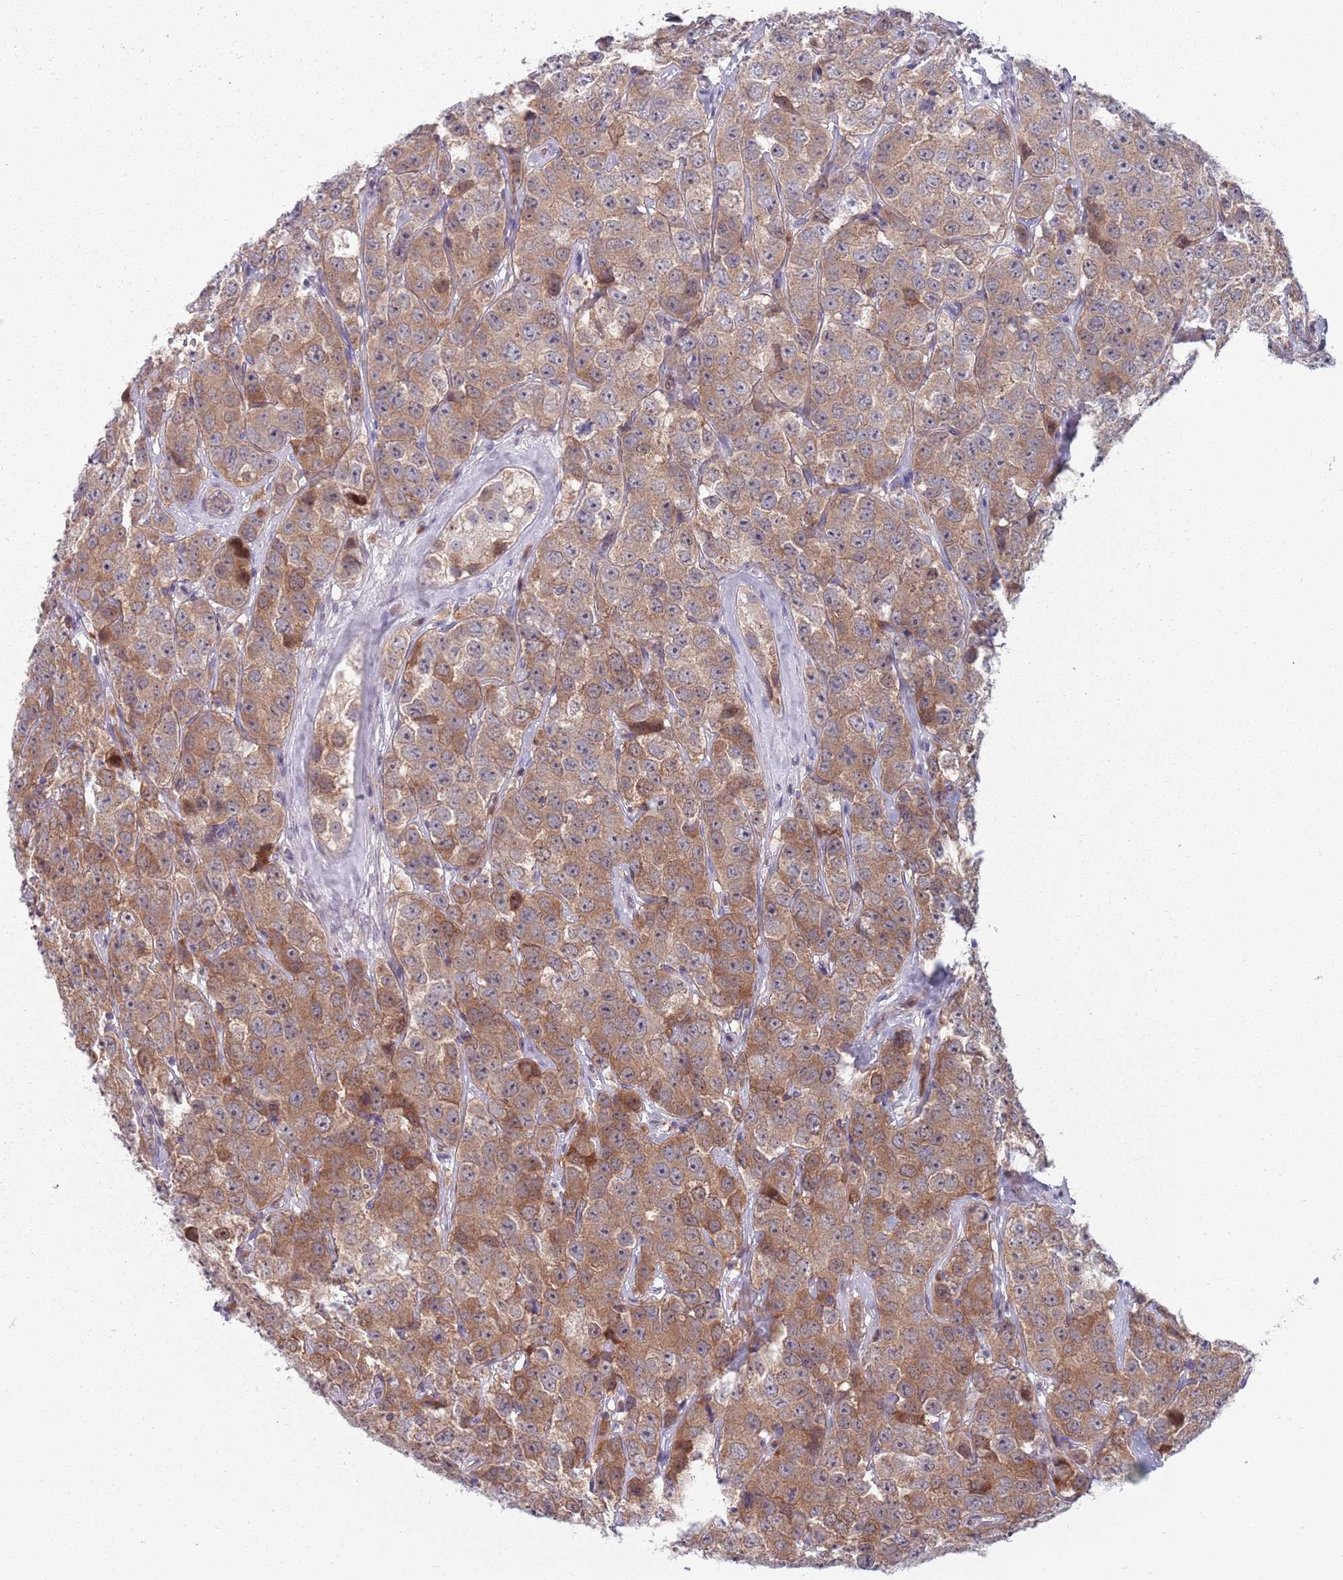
{"staining": {"intensity": "moderate", "quantity": ">75%", "location": "cytoplasmic/membranous"}, "tissue": "testis cancer", "cell_type": "Tumor cells", "image_type": "cancer", "snomed": [{"axis": "morphology", "description": "Seminoma, NOS"}, {"axis": "topography", "description": "Testis"}], "caption": "Human seminoma (testis) stained for a protein (brown) exhibits moderate cytoplasmic/membranous positive staining in about >75% of tumor cells.", "gene": "CLNS1A", "patient": {"sex": "male", "age": 28}}